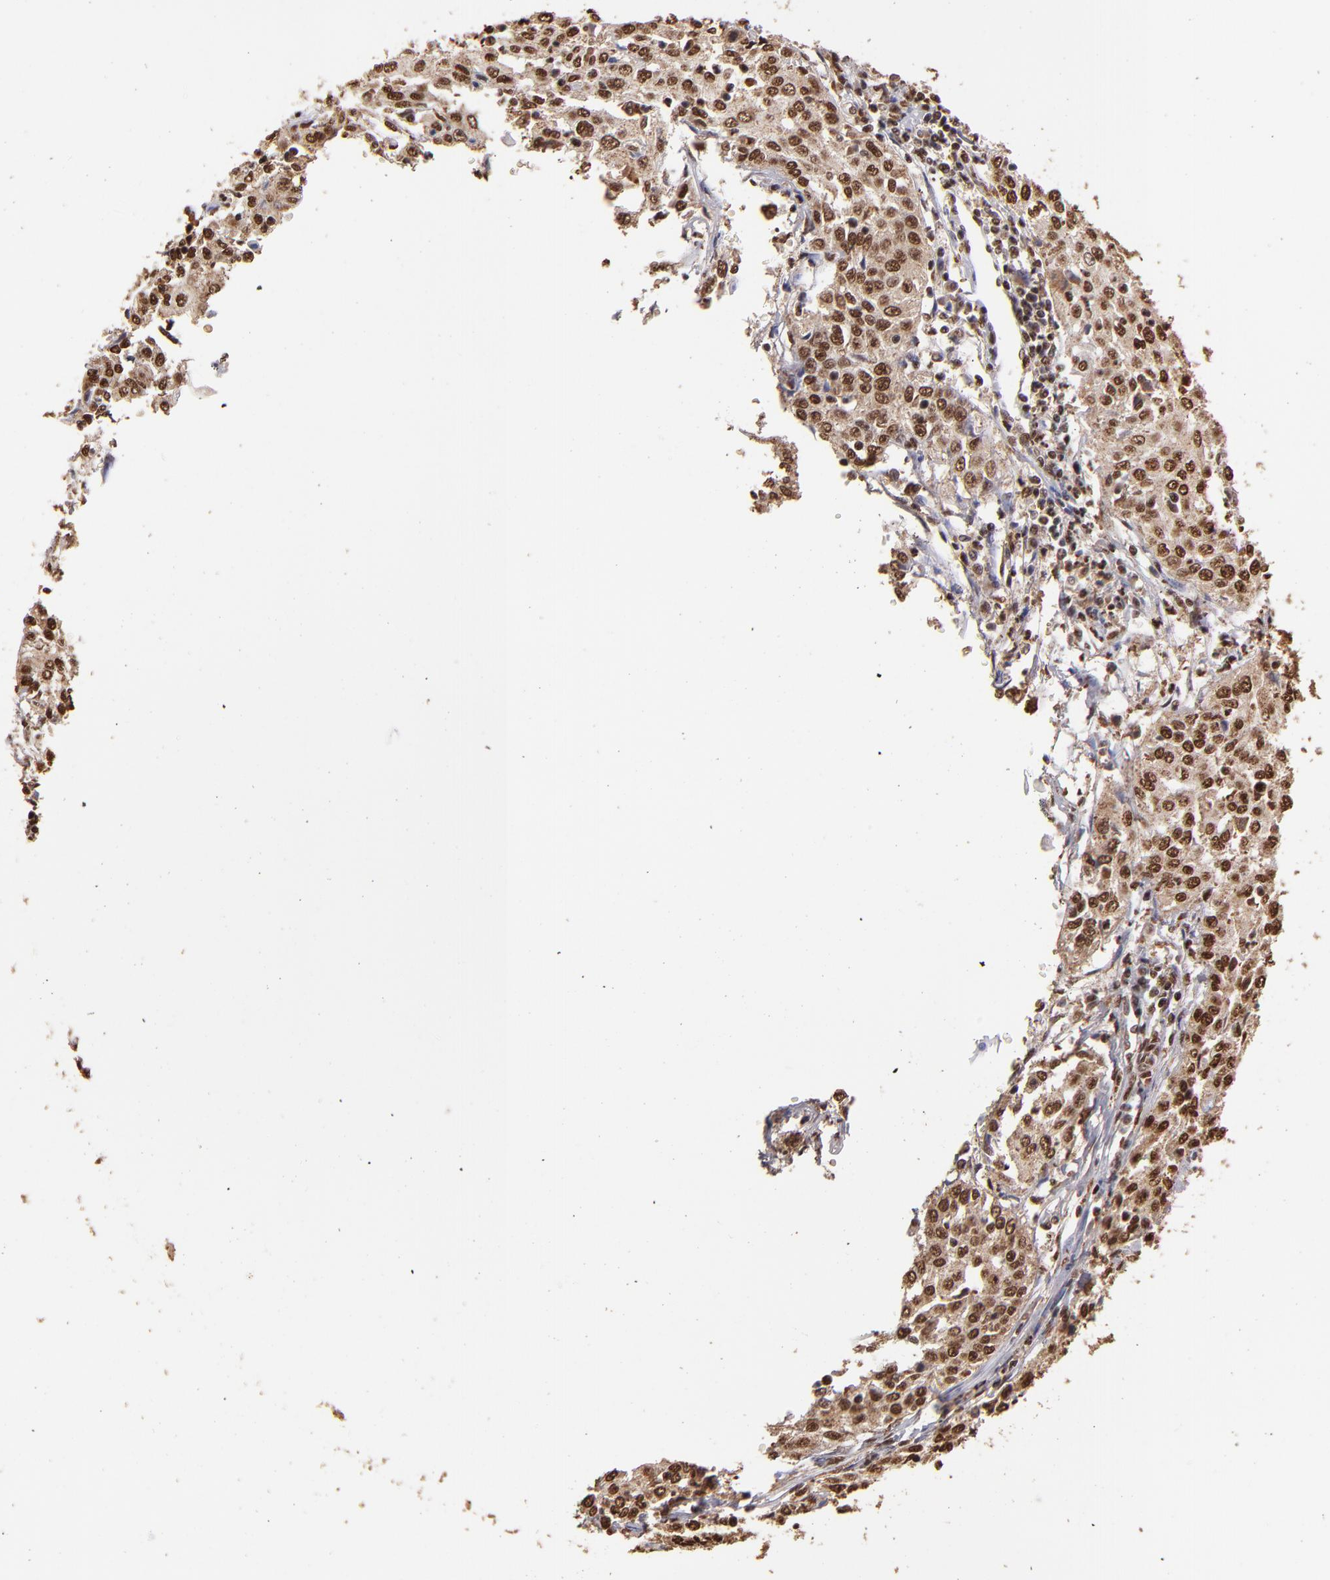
{"staining": {"intensity": "moderate", "quantity": ">75%", "location": "cytoplasmic/membranous,nuclear"}, "tissue": "cervical cancer", "cell_type": "Tumor cells", "image_type": "cancer", "snomed": [{"axis": "morphology", "description": "Squamous cell carcinoma, NOS"}, {"axis": "topography", "description": "Cervix"}], "caption": "Cervical cancer was stained to show a protein in brown. There is medium levels of moderate cytoplasmic/membranous and nuclear expression in approximately >75% of tumor cells.", "gene": "SP1", "patient": {"sex": "female", "age": 39}}